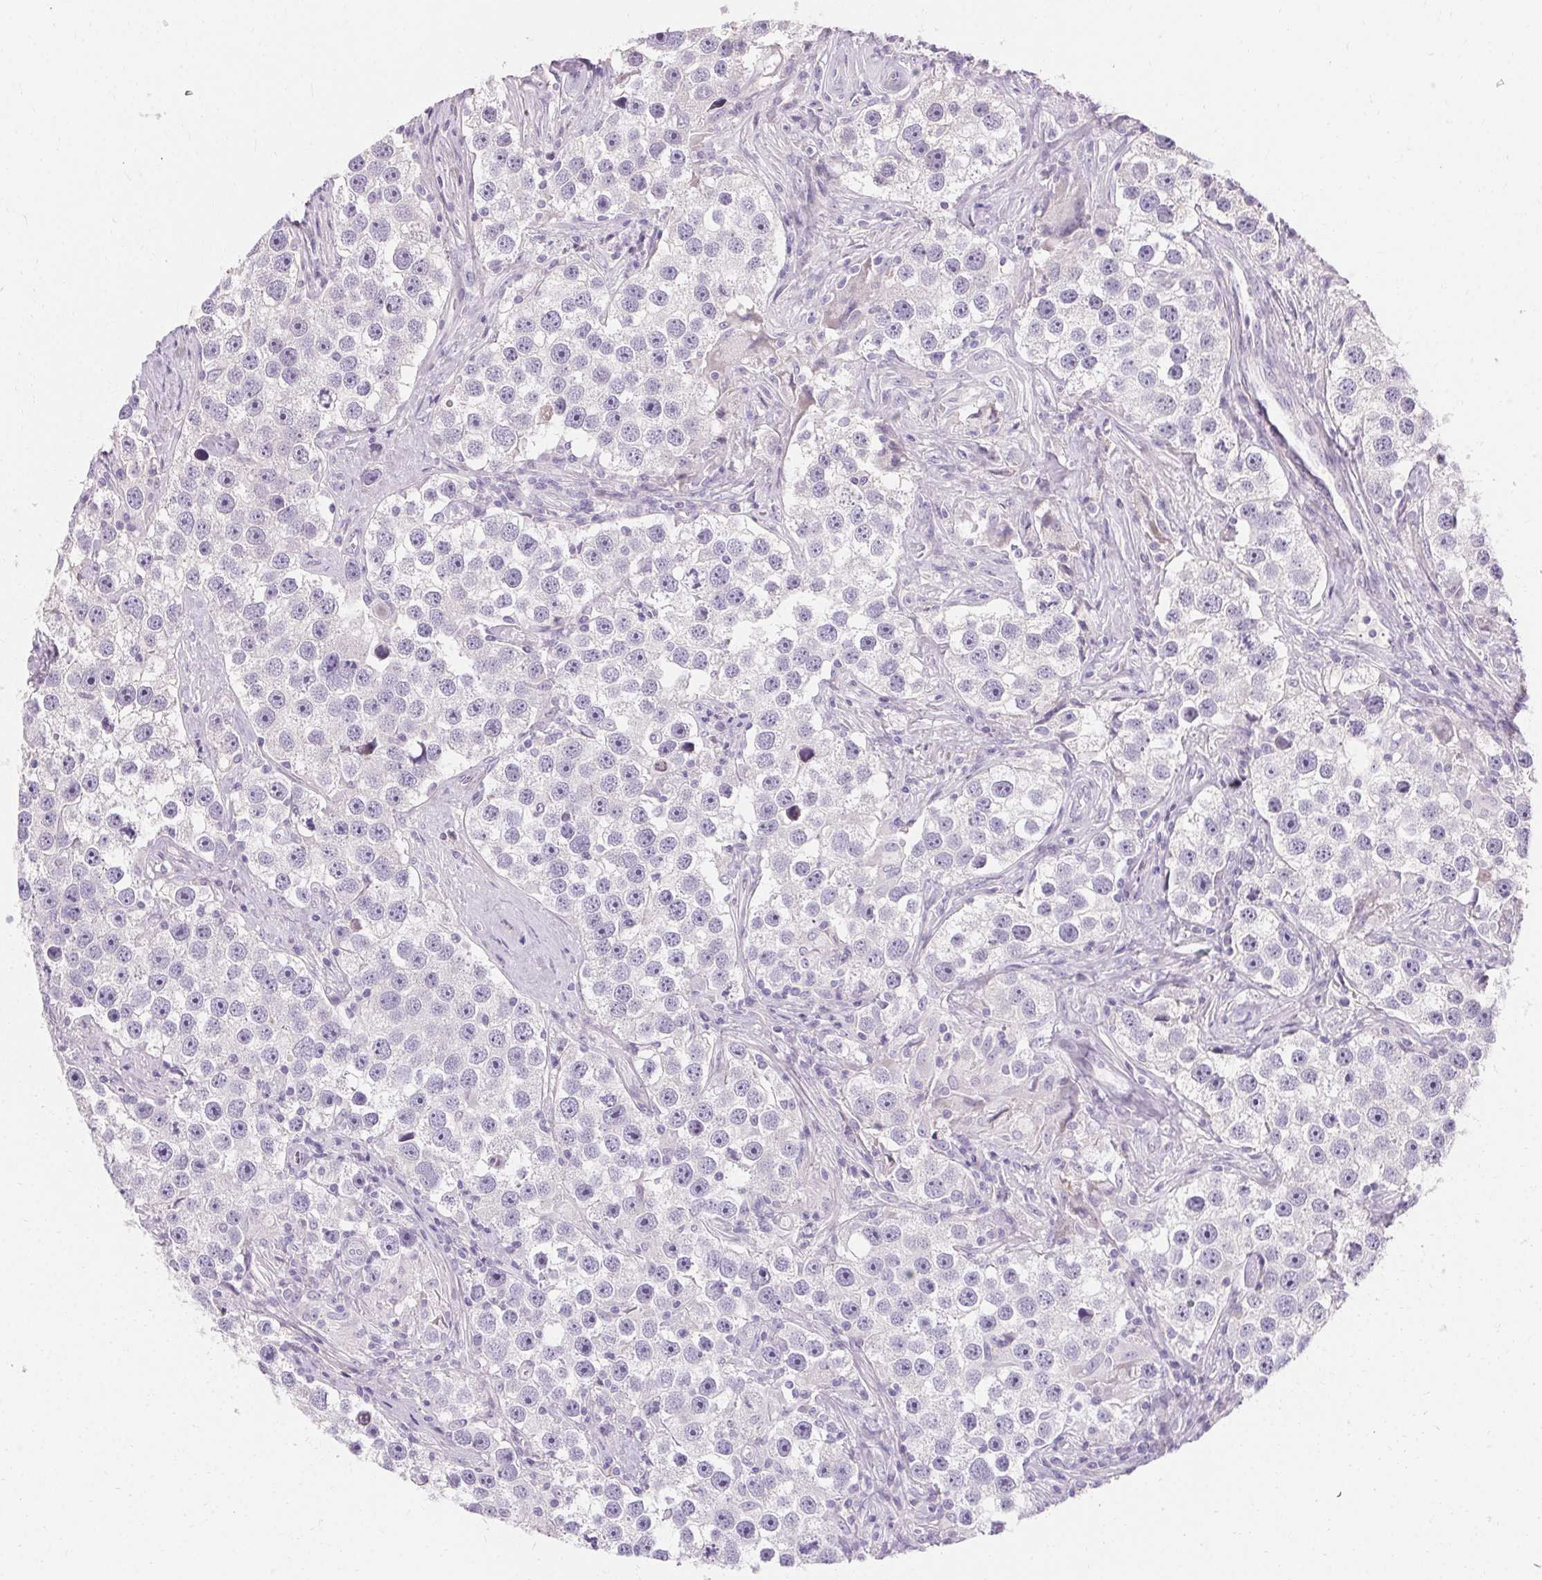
{"staining": {"intensity": "negative", "quantity": "none", "location": "none"}, "tissue": "testis cancer", "cell_type": "Tumor cells", "image_type": "cancer", "snomed": [{"axis": "morphology", "description": "Seminoma, NOS"}, {"axis": "topography", "description": "Testis"}], "caption": "Tumor cells show no significant protein positivity in seminoma (testis).", "gene": "TRIP13", "patient": {"sex": "male", "age": 49}}